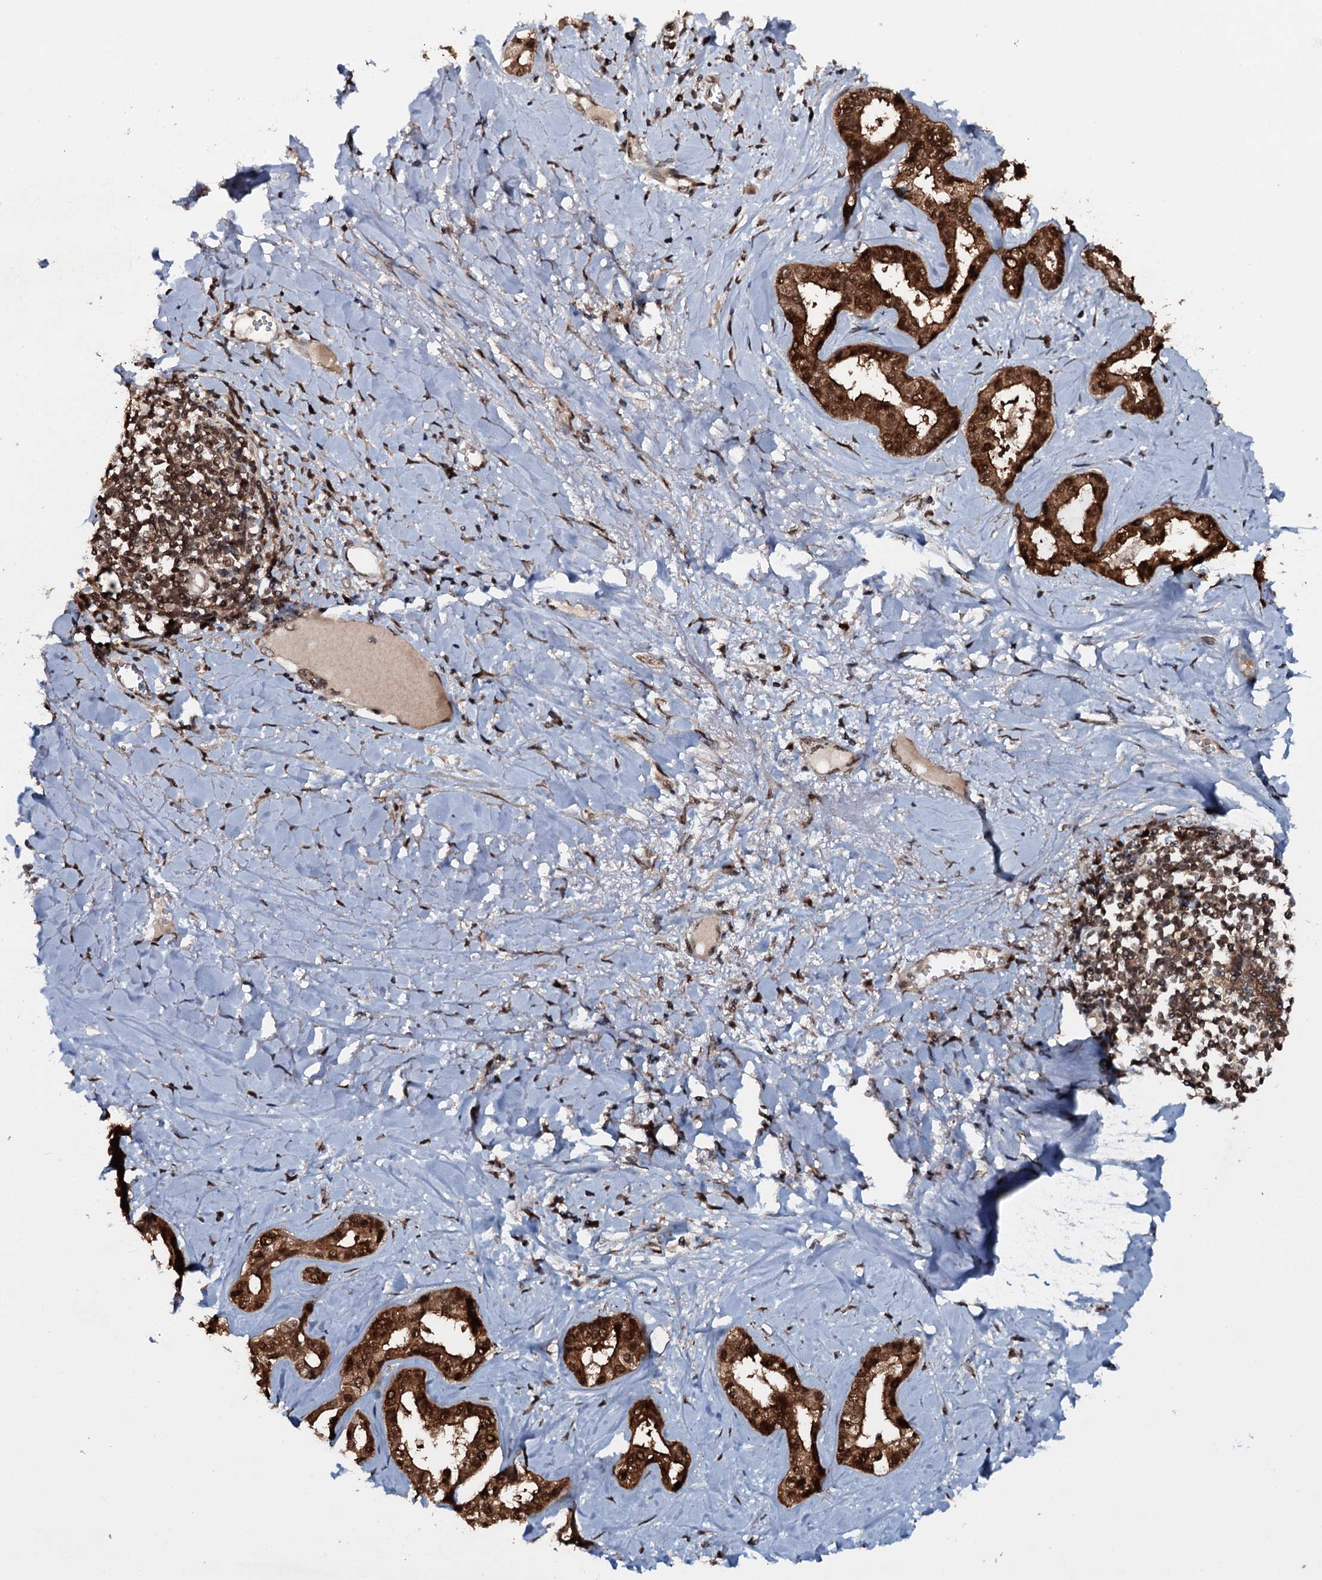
{"staining": {"intensity": "strong", "quantity": ">75%", "location": "cytoplasmic/membranous,nuclear"}, "tissue": "liver cancer", "cell_type": "Tumor cells", "image_type": "cancer", "snomed": [{"axis": "morphology", "description": "Cholangiocarcinoma"}, {"axis": "topography", "description": "Liver"}], "caption": "IHC of human liver cholangiocarcinoma demonstrates high levels of strong cytoplasmic/membranous and nuclear expression in approximately >75% of tumor cells. (IHC, brightfield microscopy, high magnification).", "gene": "HDDC3", "patient": {"sex": "female", "age": 77}}